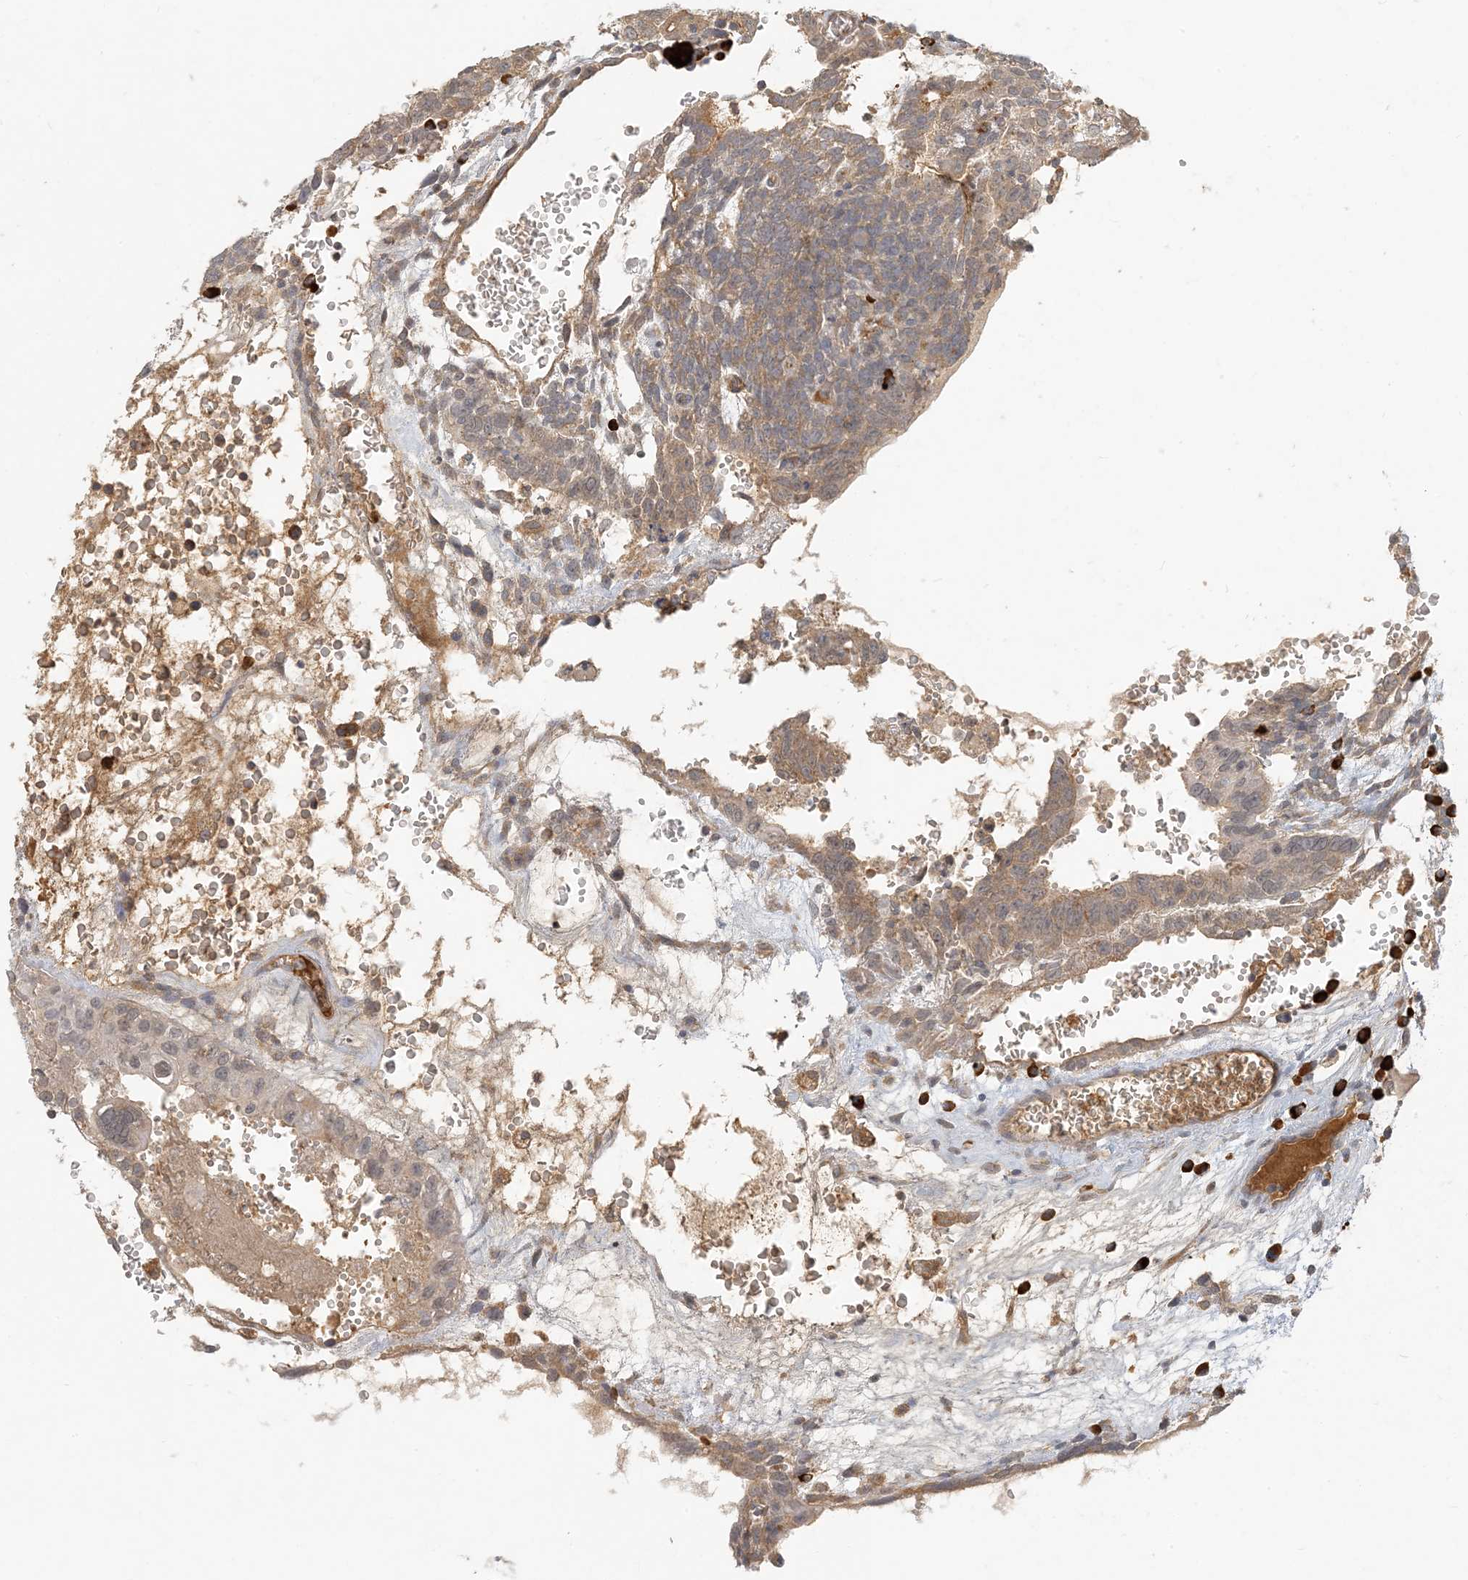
{"staining": {"intensity": "moderate", "quantity": ">75%", "location": "cytoplasmic/membranous"}, "tissue": "testis cancer", "cell_type": "Tumor cells", "image_type": "cancer", "snomed": [{"axis": "morphology", "description": "Seminoma, NOS"}, {"axis": "morphology", "description": "Carcinoma, Embryonal, NOS"}, {"axis": "topography", "description": "Testis"}], "caption": "Tumor cells exhibit medium levels of moderate cytoplasmic/membranous staining in approximately >75% of cells in human seminoma (testis). (brown staining indicates protein expression, while blue staining denotes nuclei).", "gene": "MCOLN1", "patient": {"sex": "male", "age": 52}}